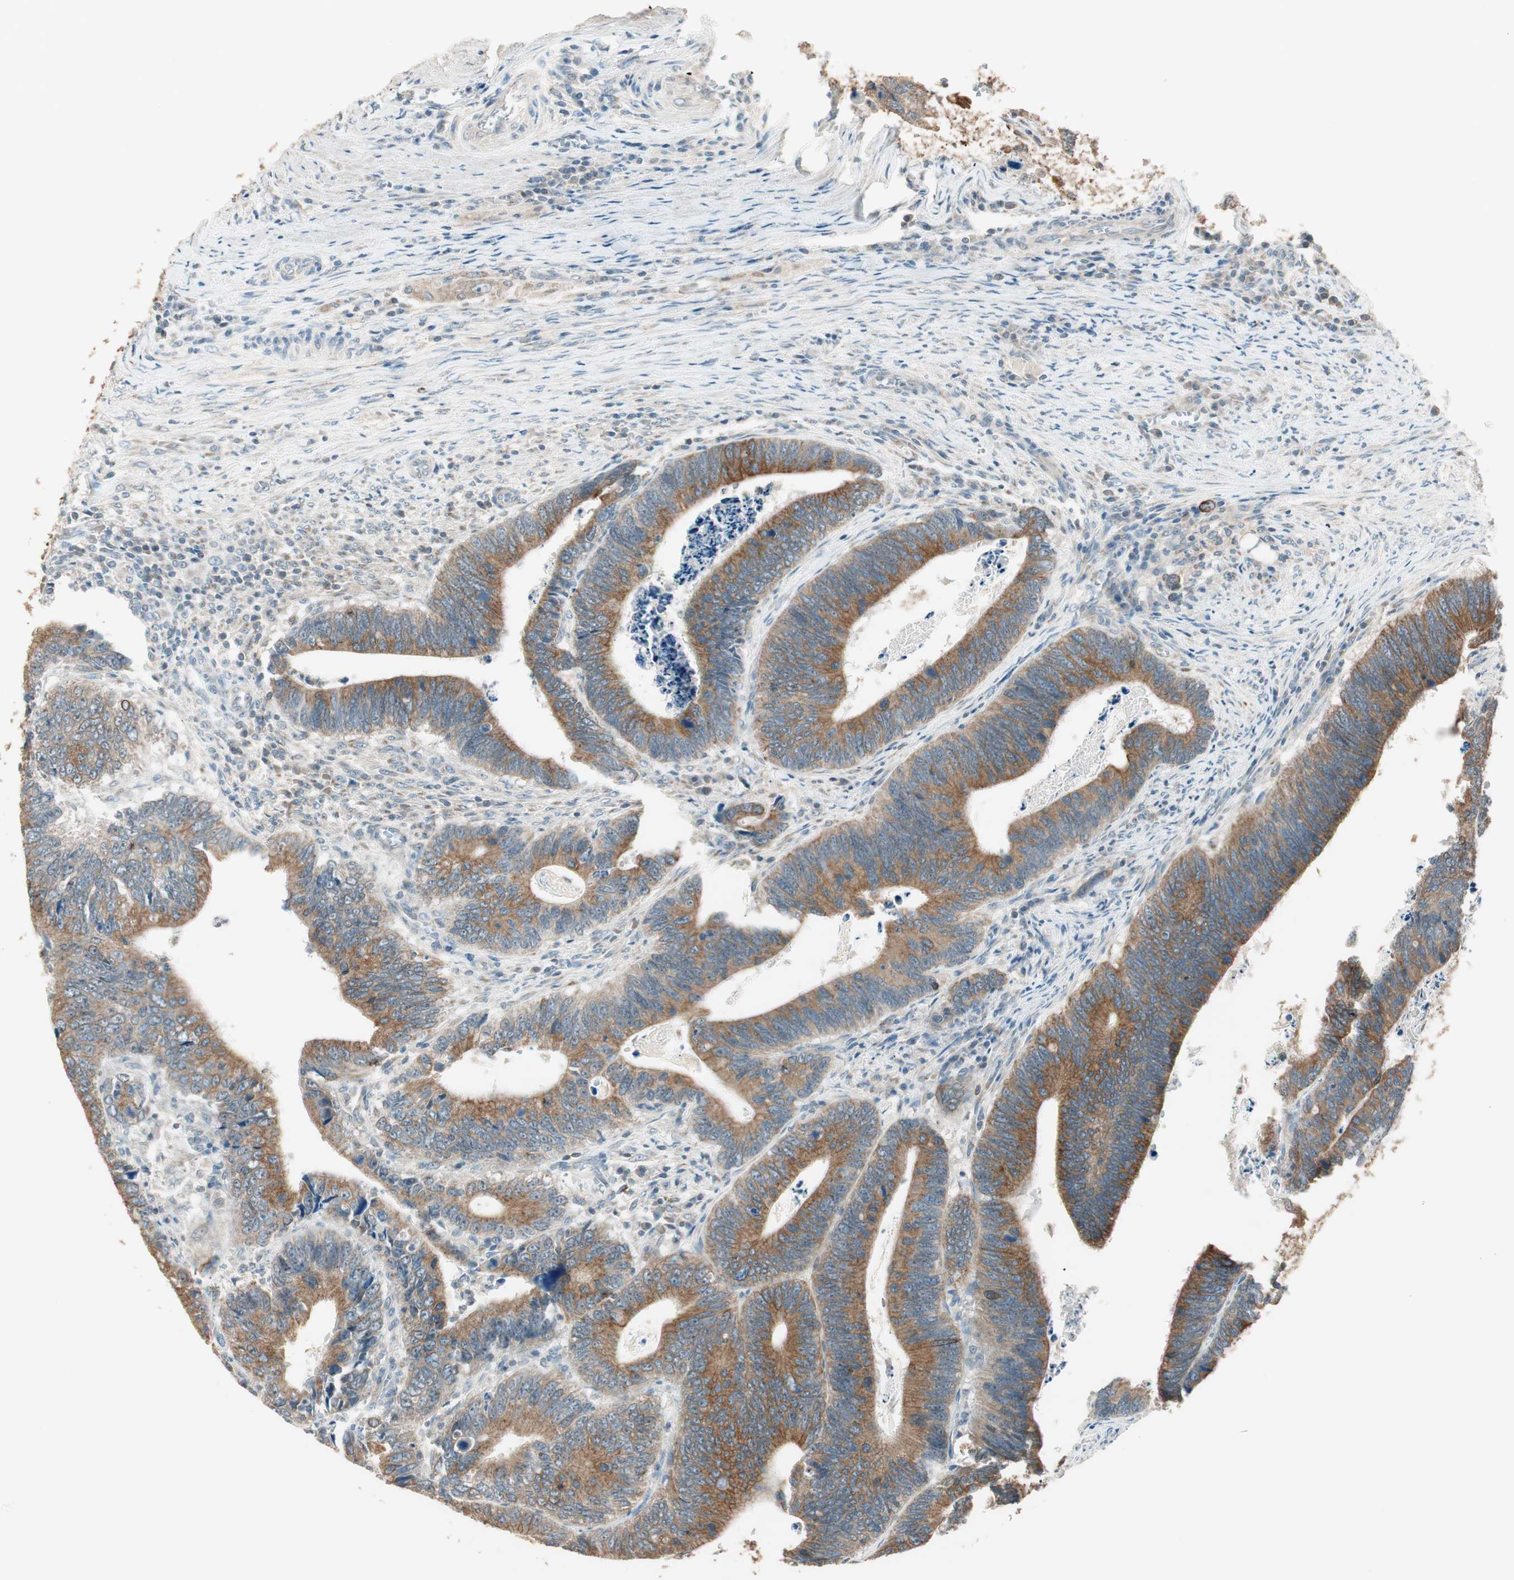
{"staining": {"intensity": "moderate", "quantity": ">75%", "location": "cytoplasmic/membranous"}, "tissue": "colorectal cancer", "cell_type": "Tumor cells", "image_type": "cancer", "snomed": [{"axis": "morphology", "description": "Adenocarcinoma, NOS"}, {"axis": "topography", "description": "Colon"}], "caption": "Tumor cells reveal medium levels of moderate cytoplasmic/membranous positivity in approximately >75% of cells in adenocarcinoma (colorectal).", "gene": "TRIM21", "patient": {"sex": "male", "age": 72}}